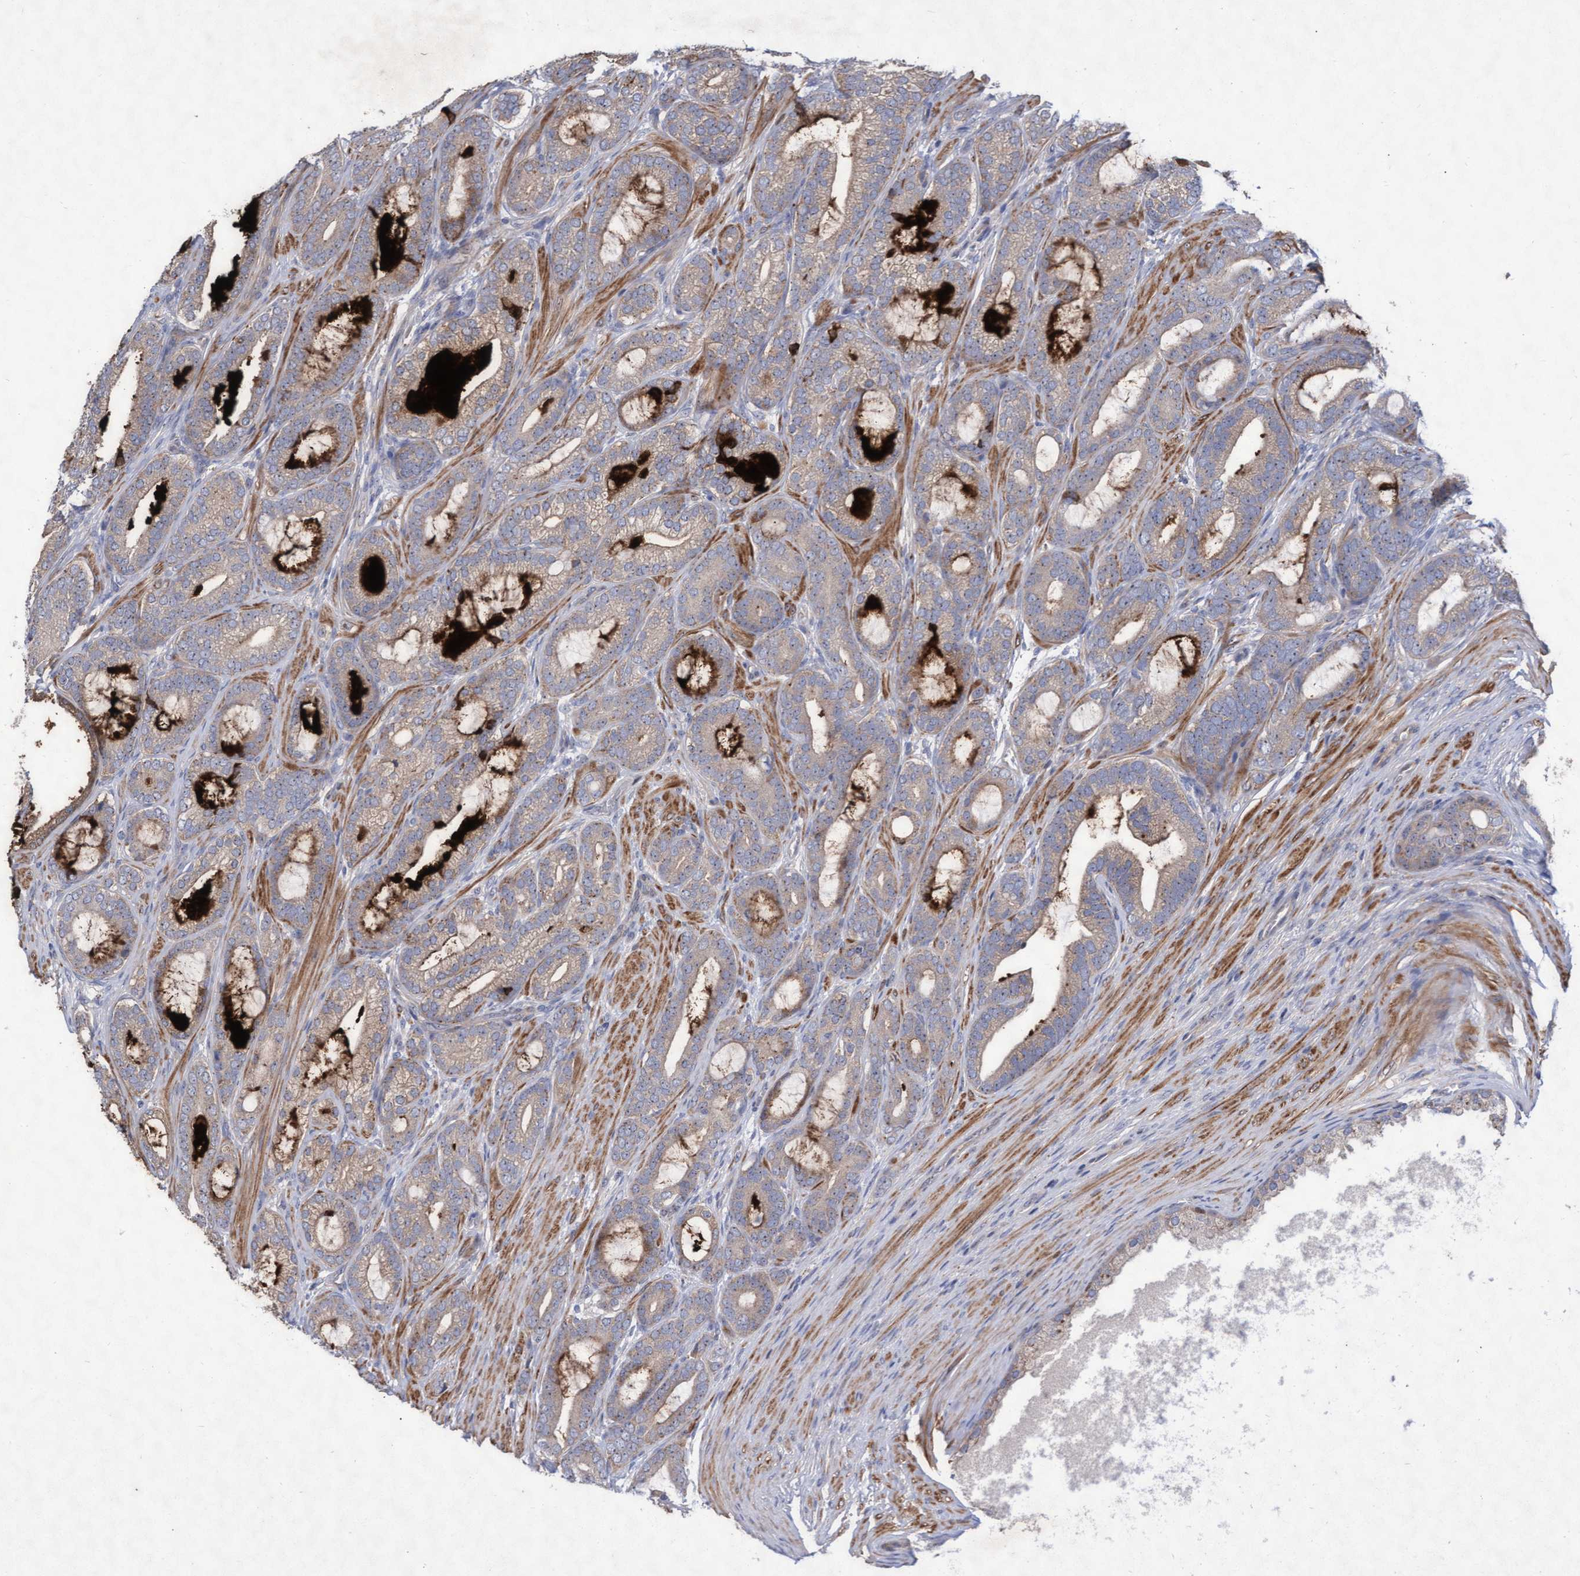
{"staining": {"intensity": "weak", "quantity": ">75%", "location": "cytoplasmic/membranous"}, "tissue": "prostate cancer", "cell_type": "Tumor cells", "image_type": "cancer", "snomed": [{"axis": "morphology", "description": "Adenocarcinoma, High grade"}, {"axis": "topography", "description": "Prostate"}], "caption": "Immunohistochemical staining of prostate cancer (high-grade adenocarcinoma) shows low levels of weak cytoplasmic/membranous protein expression in about >75% of tumor cells.", "gene": "ABCF2", "patient": {"sex": "male", "age": 60}}